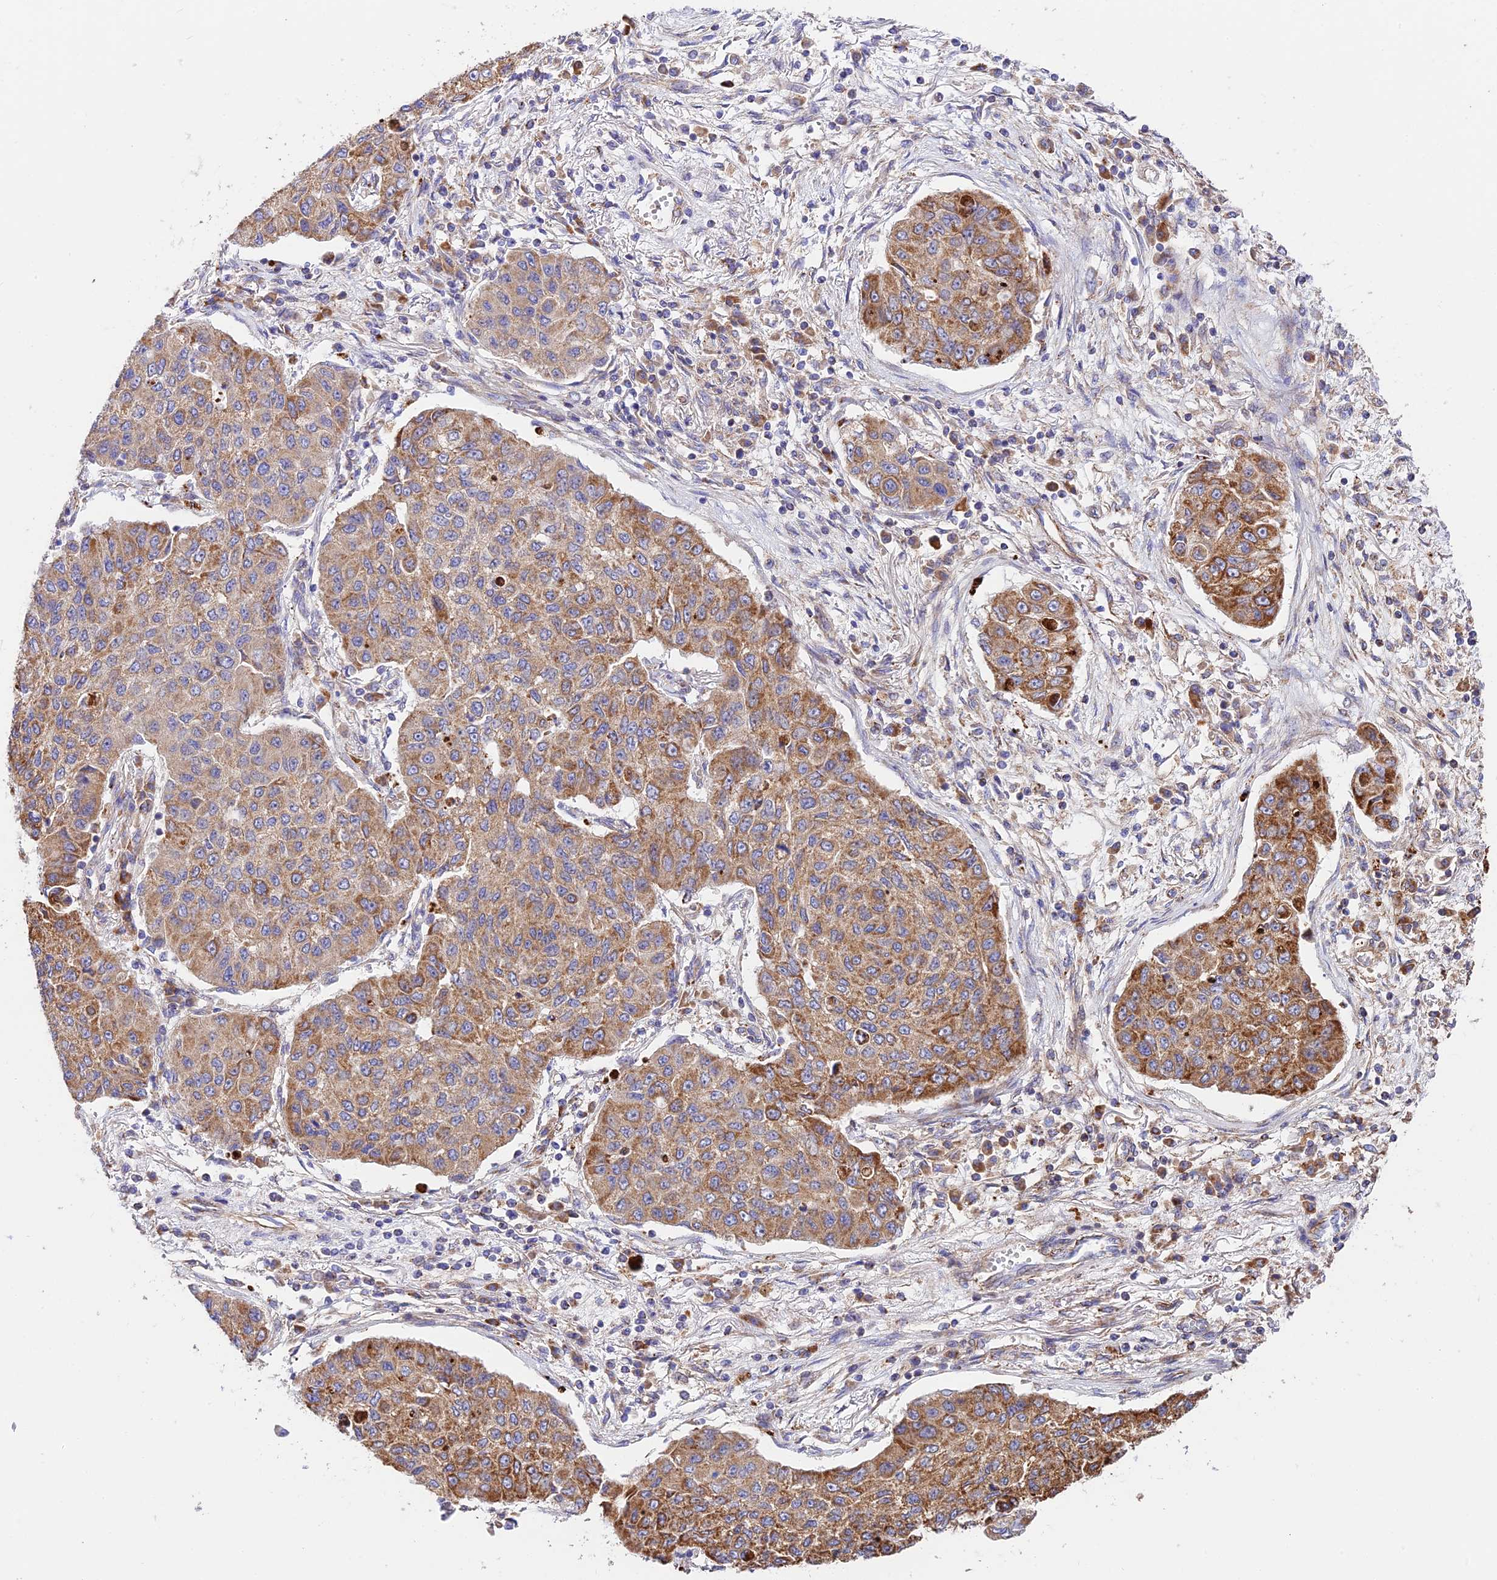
{"staining": {"intensity": "moderate", "quantity": ">75%", "location": "cytoplasmic/membranous"}, "tissue": "lung cancer", "cell_type": "Tumor cells", "image_type": "cancer", "snomed": [{"axis": "morphology", "description": "Squamous cell carcinoma, NOS"}, {"axis": "topography", "description": "Lung"}], "caption": "Protein staining demonstrates moderate cytoplasmic/membranous expression in about >75% of tumor cells in lung cancer (squamous cell carcinoma).", "gene": "VPS13C", "patient": {"sex": "male", "age": 74}}